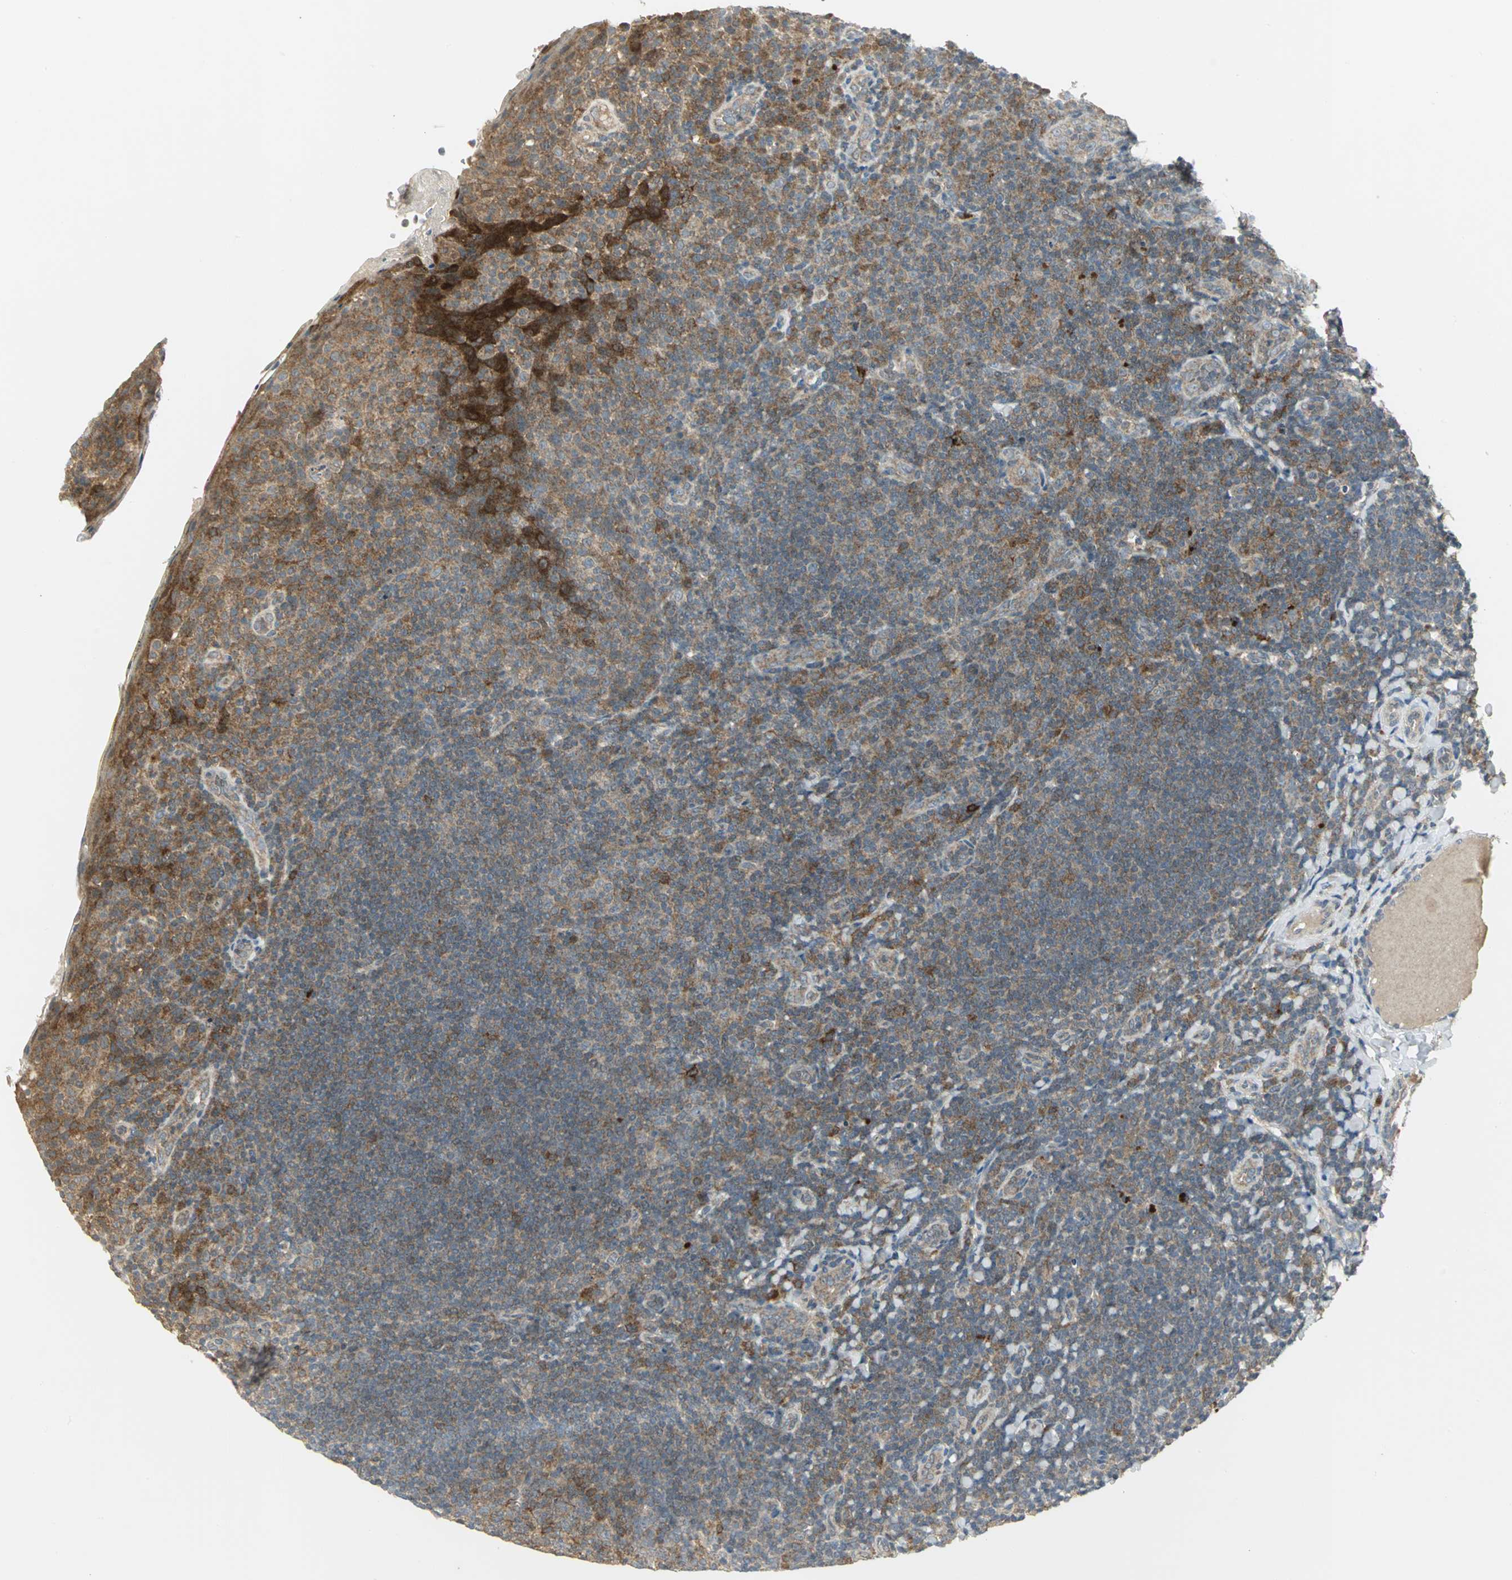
{"staining": {"intensity": "moderate", "quantity": "25%-75%", "location": "cytoplasmic/membranous"}, "tissue": "tonsil", "cell_type": "Germinal center cells", "image_type": "normal", "snomed": [{"axis": "morphology", "description": "Normal tissue, NOS"}, {"axis": "topography", "description": "Tonsil"}], "caption": "Protein positivity by immunohistochemistry (IHC) demonstrates moderate cytoplasmic/membranous positivity in about 25%-75% of germinal center cells in benign tonsil. The staining was performed using DAB, with brown indicating positive protein expression. Nuclei are stained blue with hematoxylin.", "gene": "MAPK8IP3", "patient": {"sex": "male", "age": 17}}